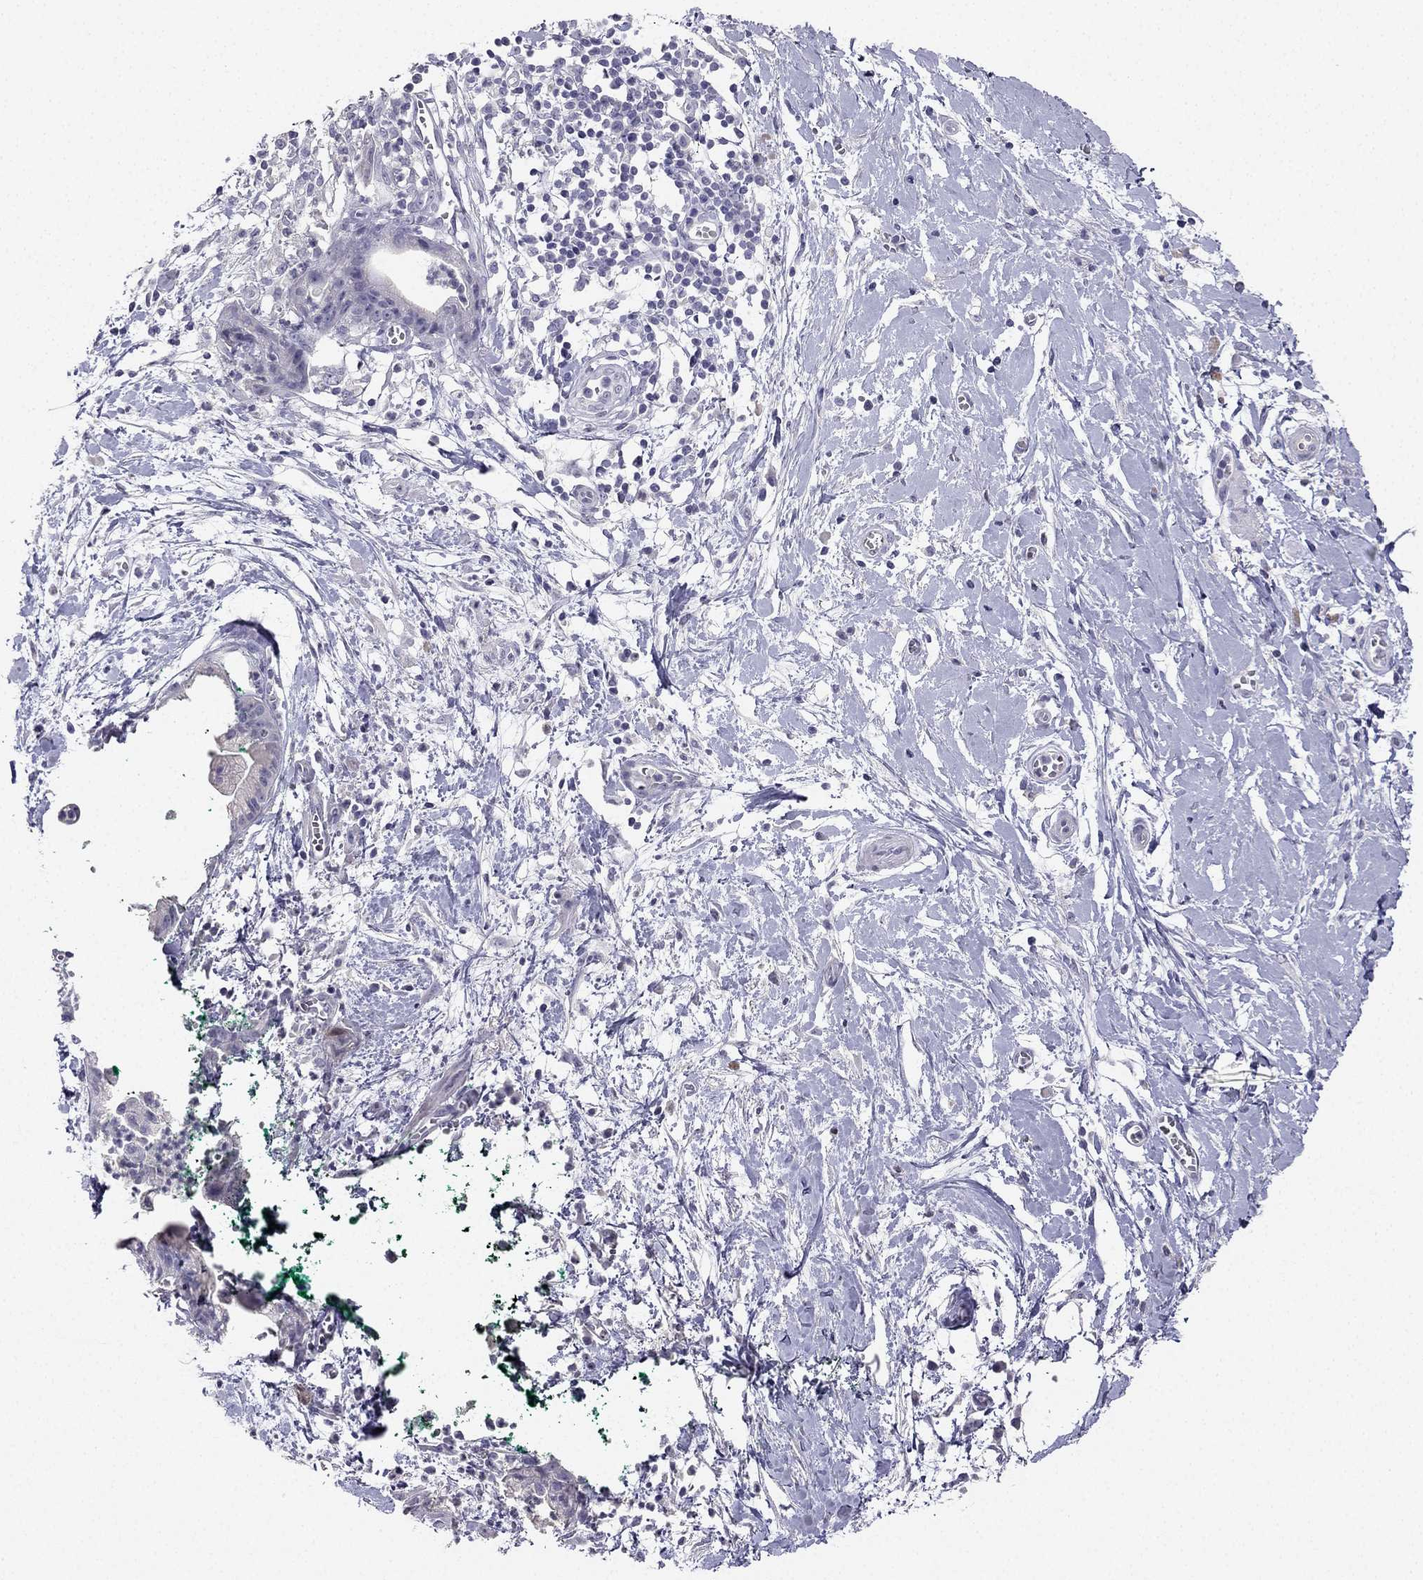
{"staining": {"intensity": "negative", "quantity": "none", "location": "none"}, "tissue": "pancreatic cancer", "cell_type": "Tumor cells", "image_type": "cancer", "snomed": [{"axis": "morphology", "description": "Normal tissue, NOS"}, {"axis": "morphology", "description": "Adenocarcinoma, NOS"}, {"axis": "topography", "description": "Lymph node"}, {"axis": "topography", "description": "Pancreas"}], "caption": "This micrograph is of adenocarcinoma (pancreatic) stained with IHC to label a protein in brown with the nuclei are counter-stained blue. There is no expression in tumor cells.", "gene": "CALB2", "patient": {"sex": "female", "age": 58}}